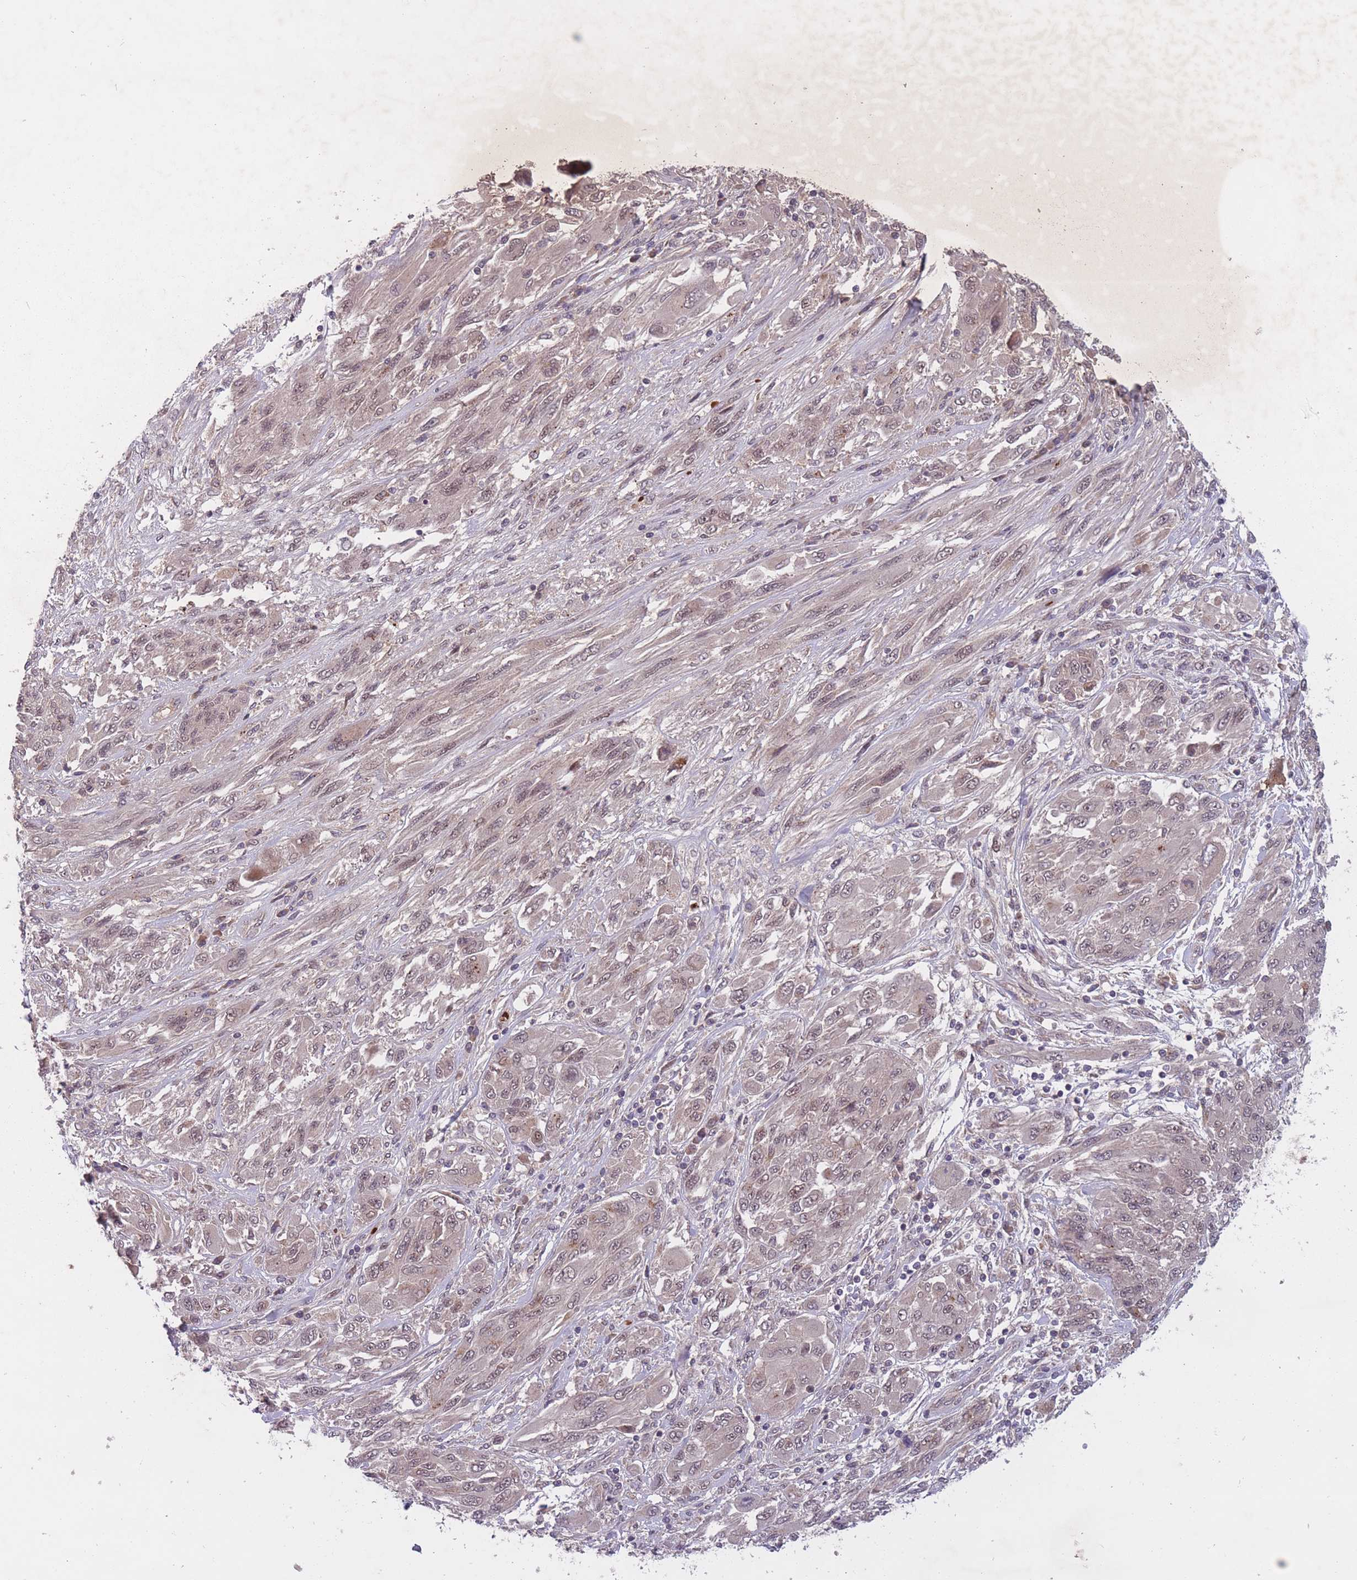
{"staining": {"intensity": "weak", "quantity": "25%-75%", "location": "cytoplasmic/membranous,nuclear"}, "tissue": "melanoma", "cell_type": "Tumor cells", "image_type": "cancer", "snomed": [{"axis": "morphology", "description": "Malignant melanoma, NOS"}, {"axis": "topography", "description": "Skin"}], "caption": "Immunohistochemical staining of melanoma exhibits low levels of weak cytoplasmic/membranous and nuclear protein staining in about 25%-75% of tumor cells. Using DAB (3,3'-diaminobenzidine) (brown) and hematoxylin (blue) stains, captured at high magnification using brightfield microscopy.", "gene": "SECTM1", "patient": {"sex": "female", "age": 91}}